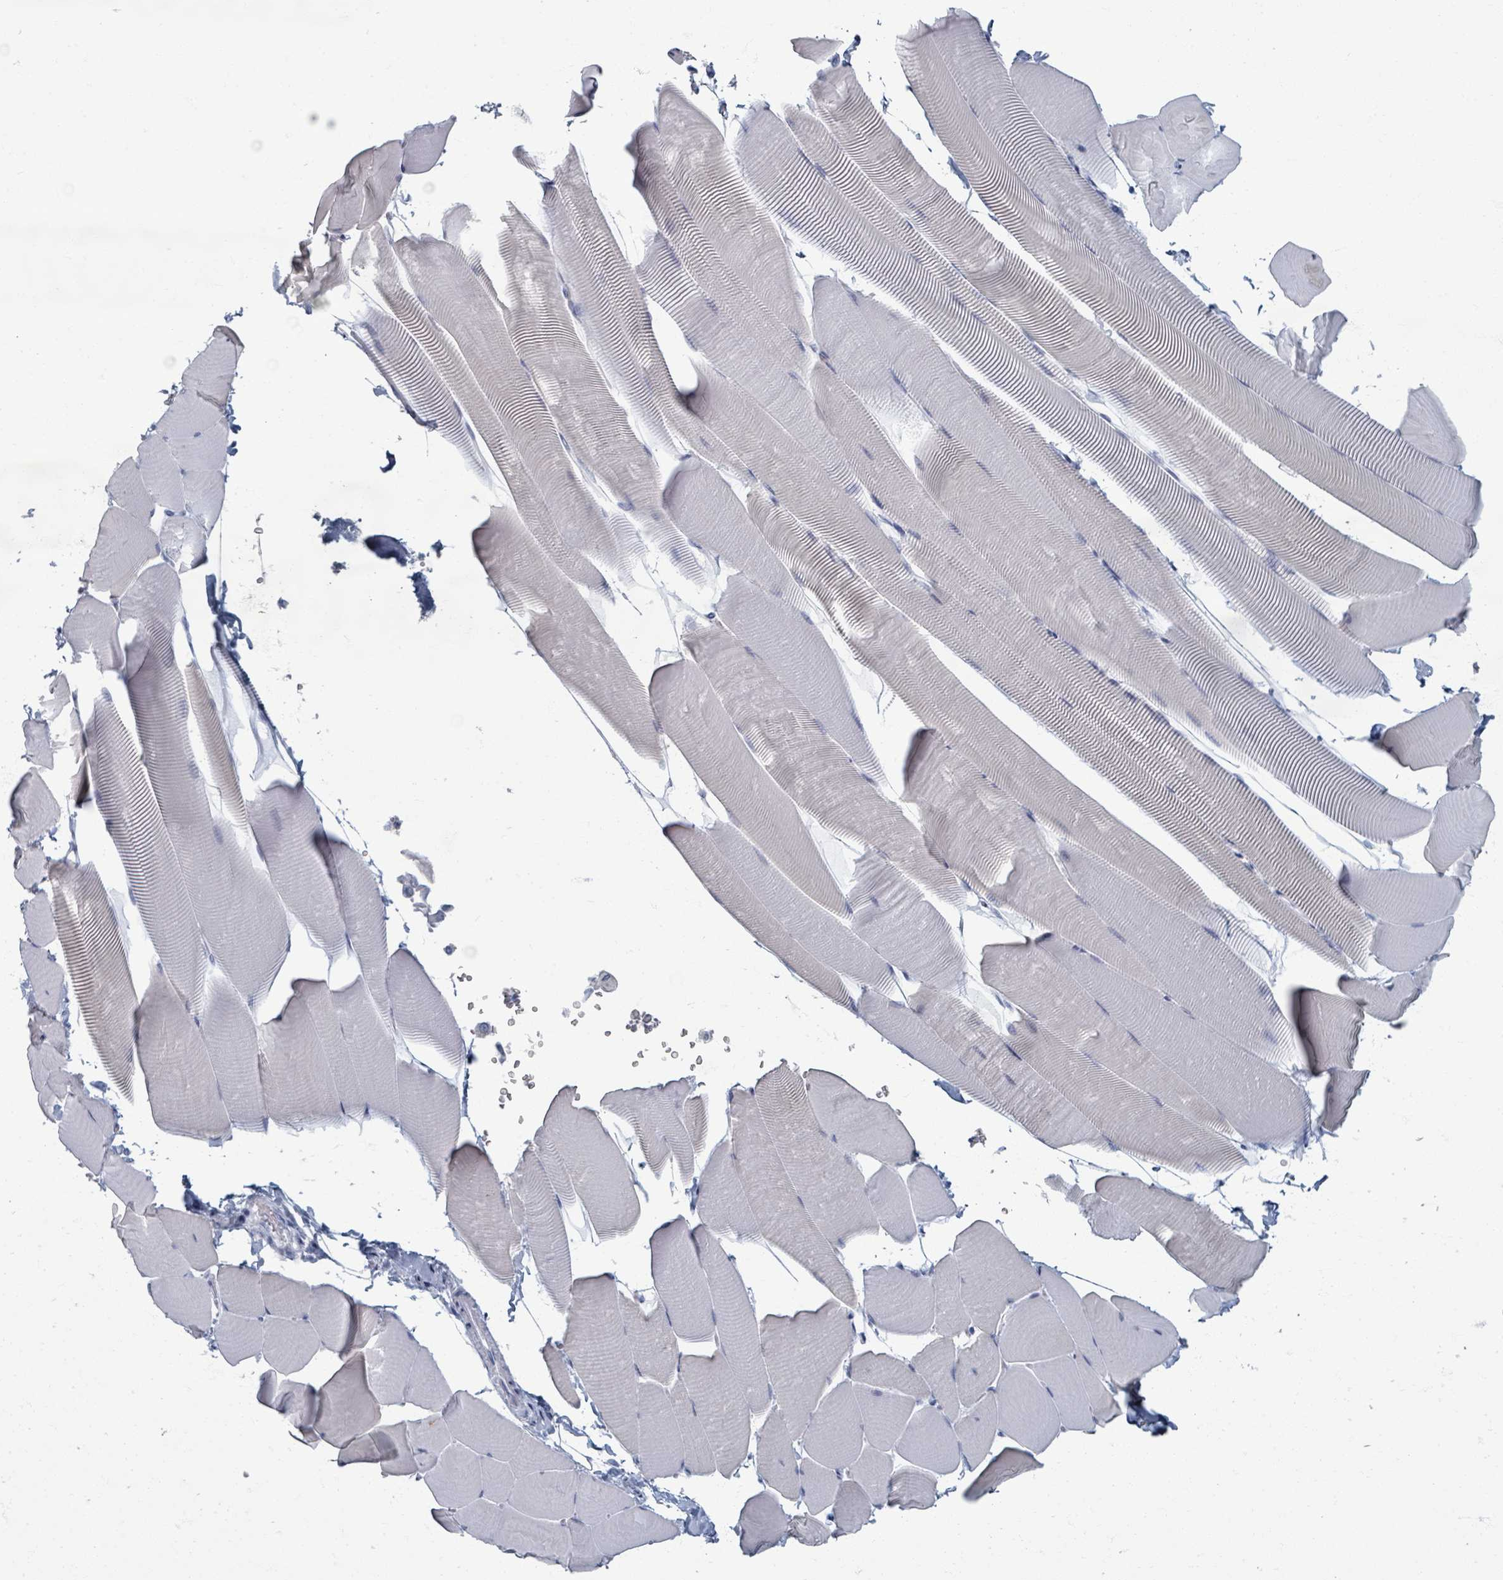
{"staining": {"intensity": "negative", "quantity": "none", "location": "none"}, "tissue": "skeletal muscle", "cell_type": "Myocytes", "image_type": "normal", "snomed": [{"axis": "morphology", "description": "Normal tissue, NOS"}, {"axis": "topography", "description": "Skeletal muscle"}], "caption": "Normal skeletal muscle was stained to show a protein in brown. There is no significant staining in myocytes. (Brightfield microscopy of DAB (3,3'-diaminobenzidine) IHC at high magnification).", "gene": "TAS2R1", "patient": {"sex": "male", "age": 25}}